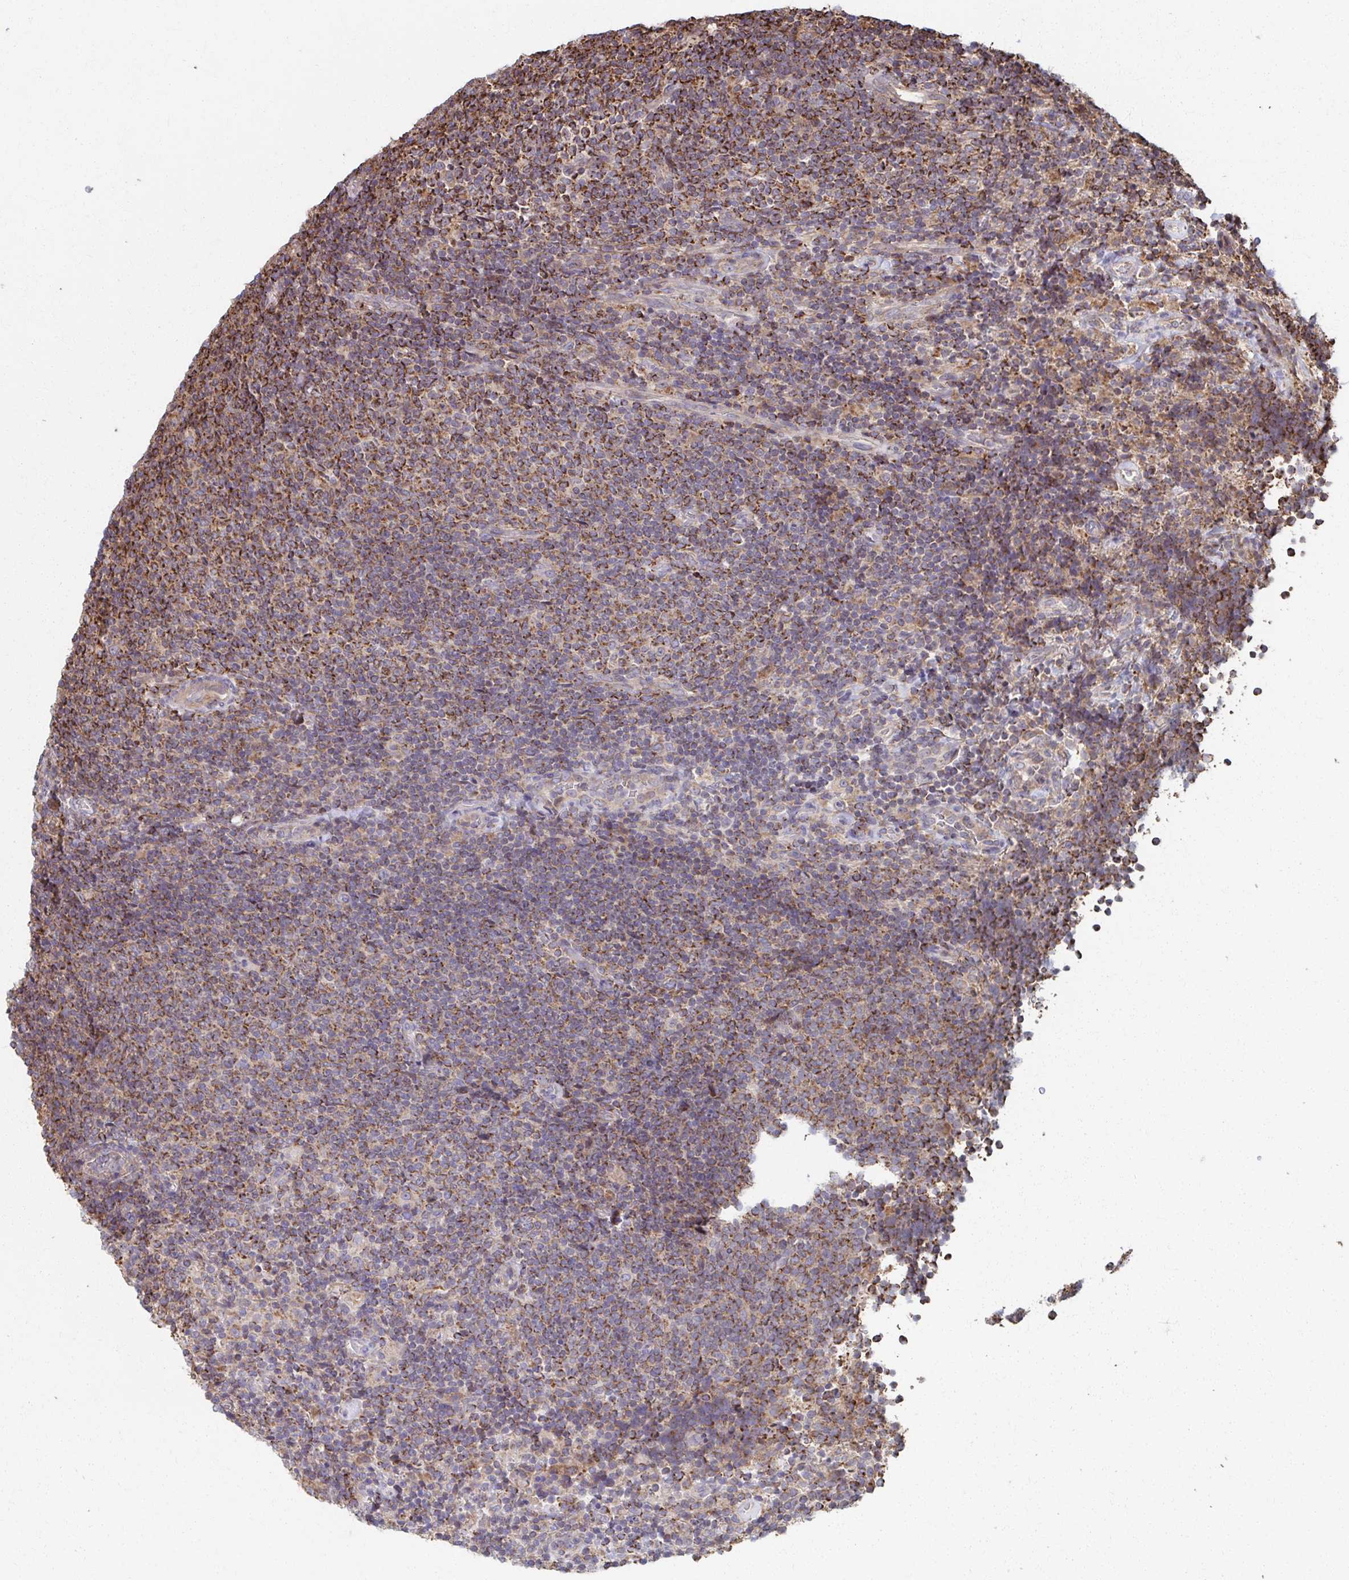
{"staining": {"intensity": "moderate", "quantity": ">75%", "location": "cytoplasmic/membranous"}, "tissue": "lymphoma", "cell_type": "Tumor cells", "image_type": "cancer", "snomed": [{"axis": "morphology", "description": "Malignant lymphoma, non-Hodgkin's type, Low grade"}, {"axis": "topography", "description": "Lymph node"}], "caption": "Tumor cells display moderate cytoplasmic/membranous positivity in approximately >75% of cells in lymphoma.", "gene": "KLHL34", "patient": {"sex": "male", "age": 52}}